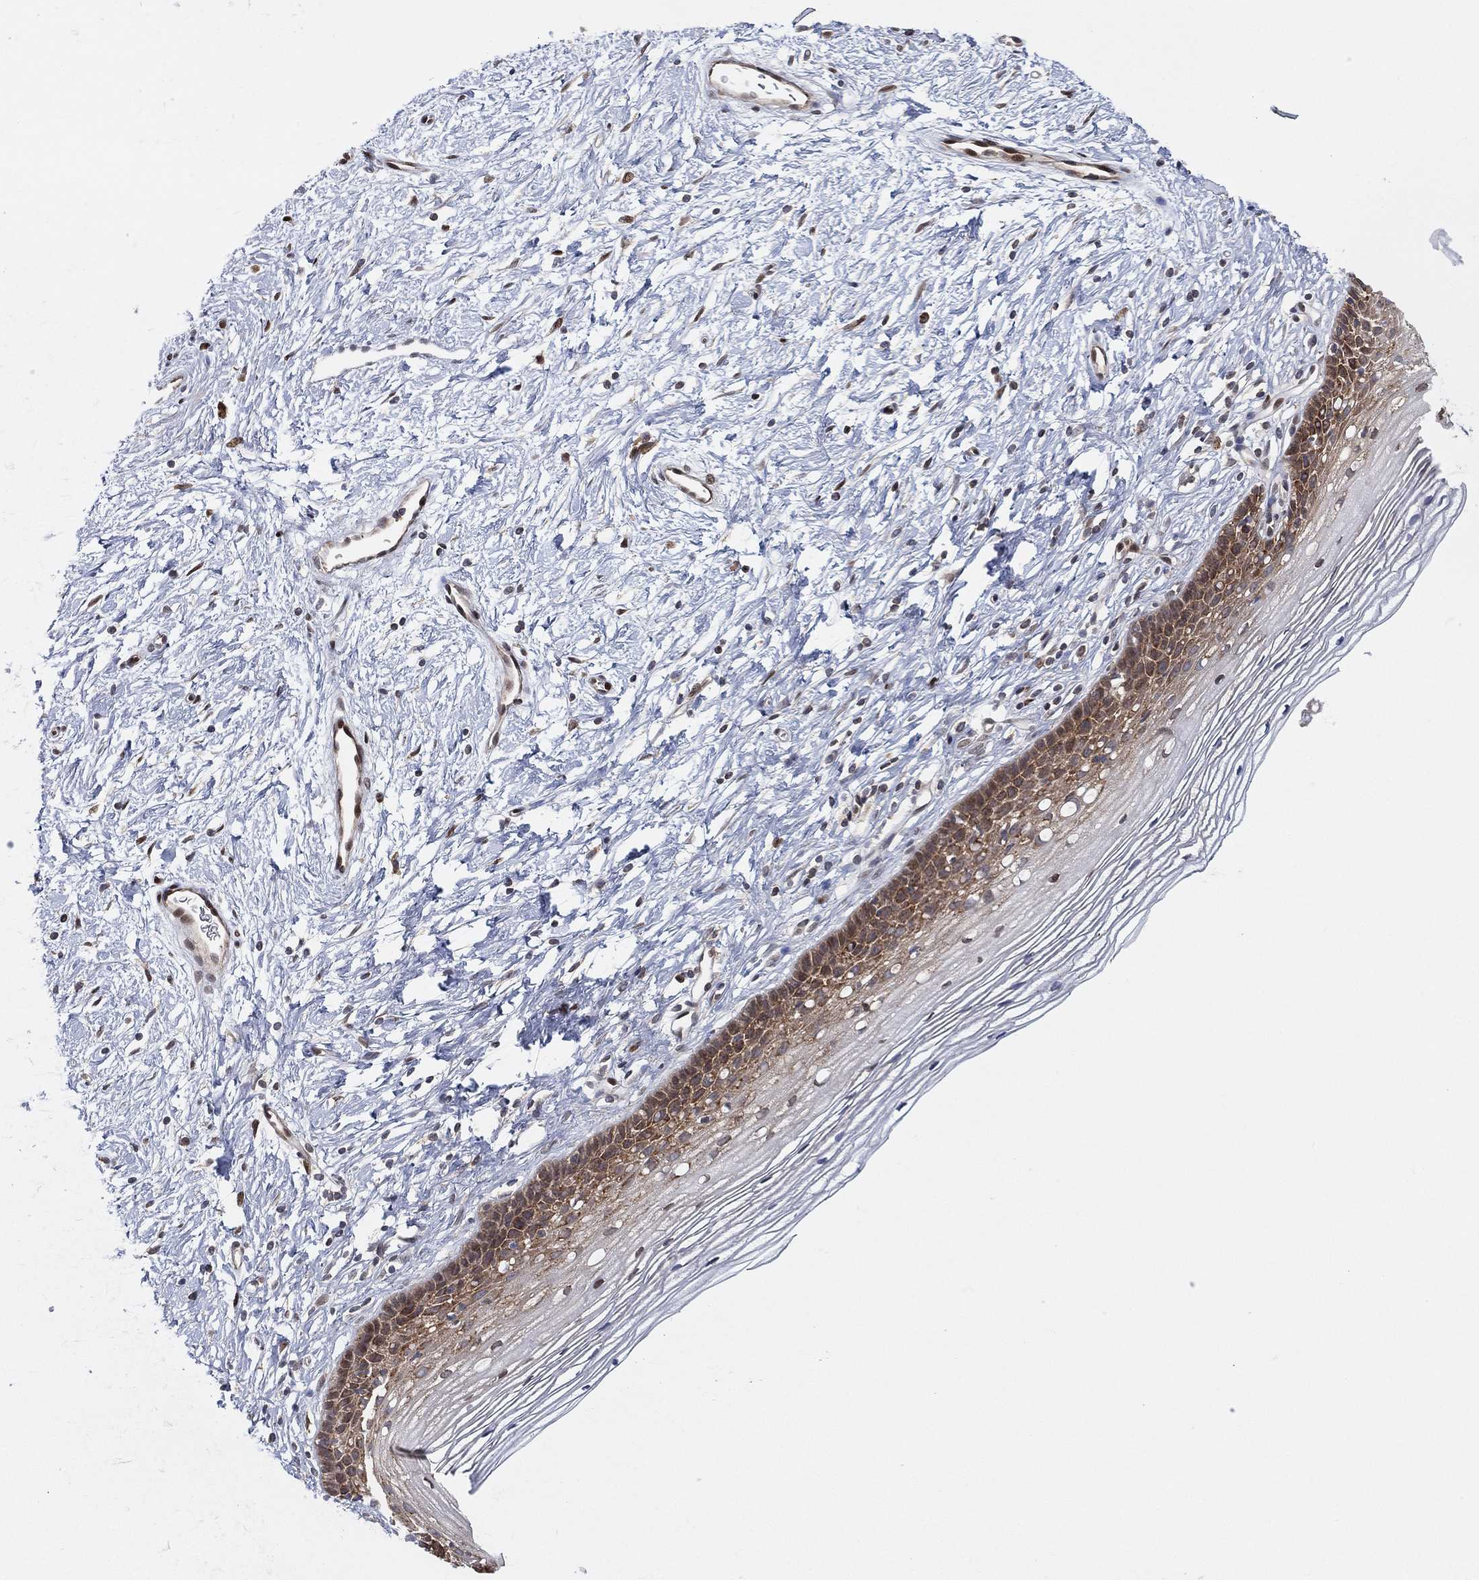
{"staining": {"intensity": "negative", "quantity": "none", "location": "none"}, "tissue": "cervix", "cell_type": "Glandular cells", "image_type": "normal", "snomed": [{"axis": "morphology", "description": "Normal tissue, NOS"}, {"axis": "topography", "description": "Cervix"}], "caption": "High power microscopy micrograph of an immunohistochemistry histopathology image of benign cervix, revealing no significant staining in glandular cells.", "gene": "TMTC4", "patient": {"sex": "female", "age": 39}}